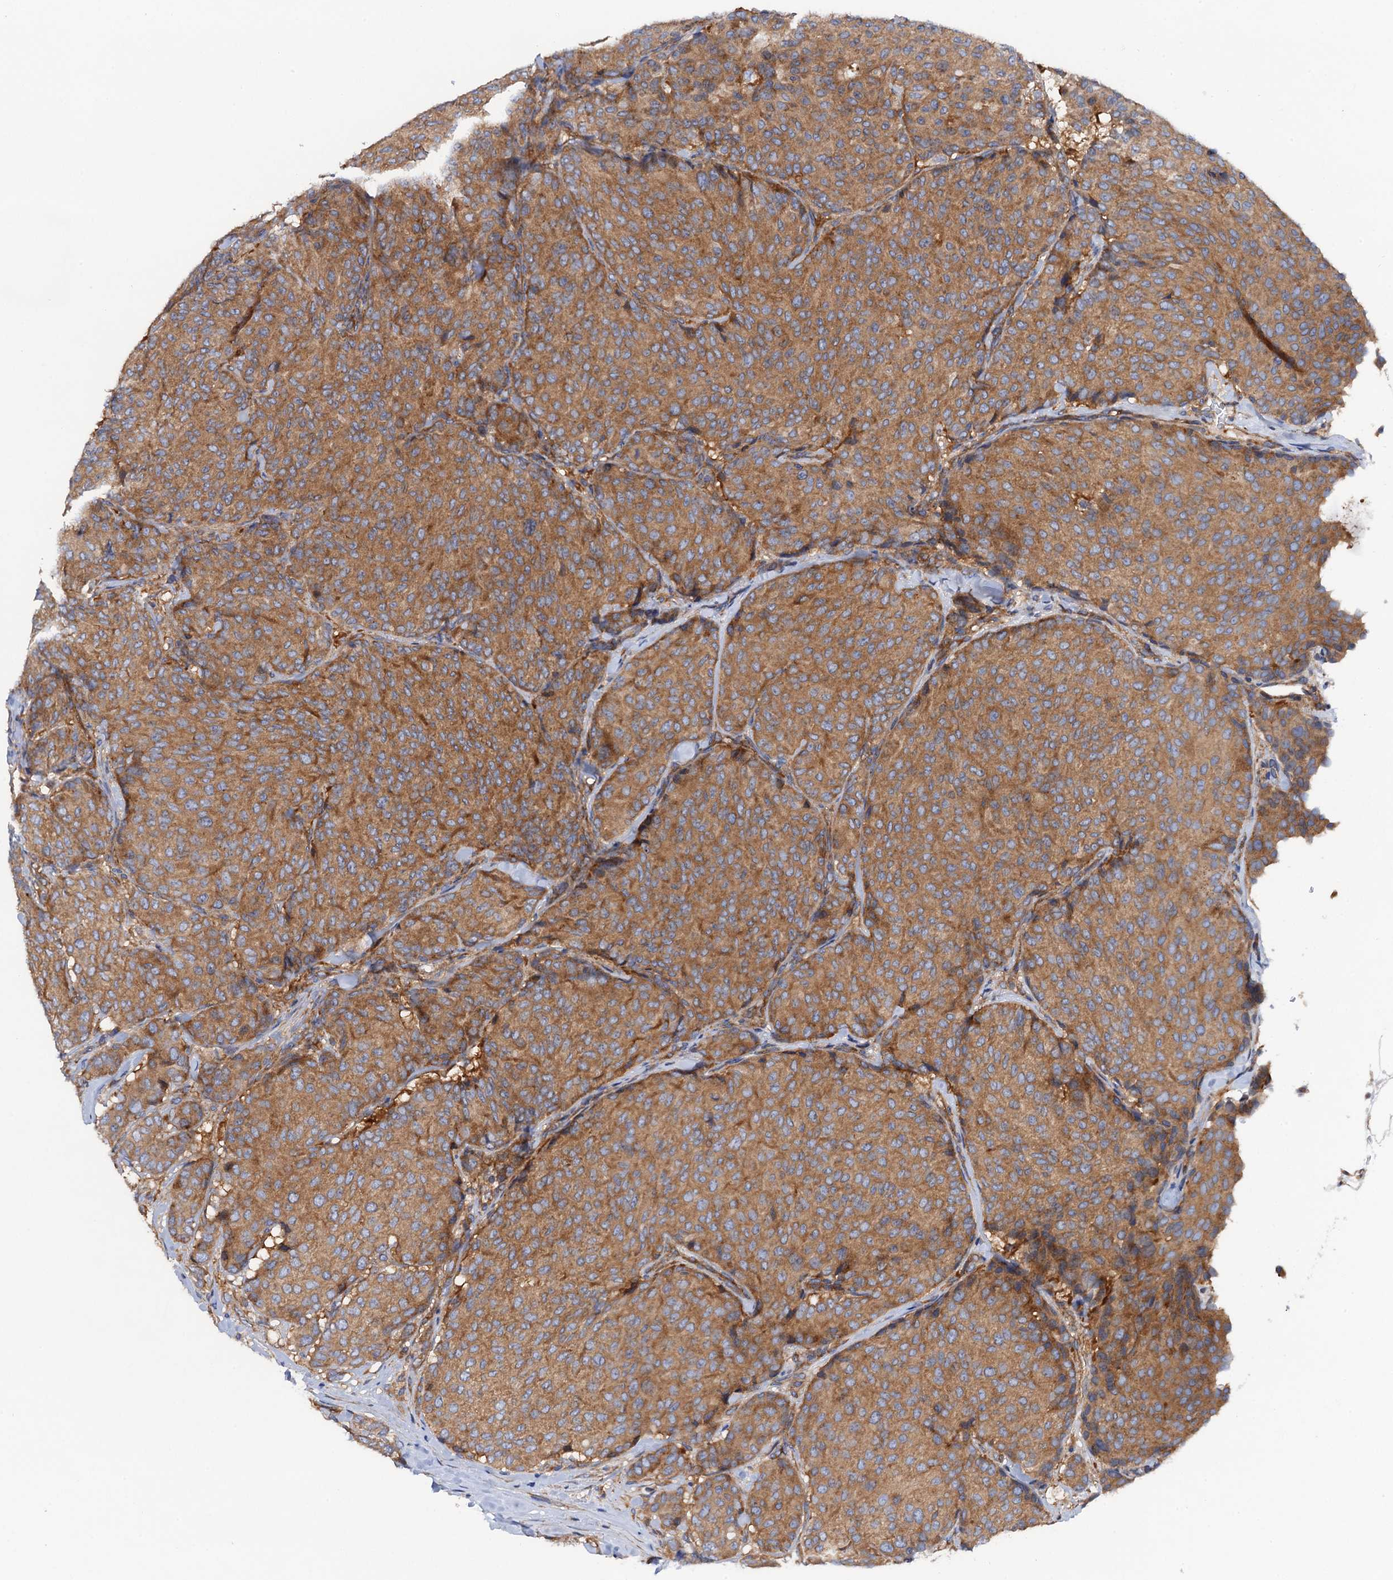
{"staining": {"intensity": "moderate", "quantity": ">75%", "location": "cytoplasmic/membranous"}, "tissue": "breast cancer", "cell_type": "Tumor cells", "image_type": "cancer", "snomed": [{"axis": "morphology", "description": "Duct carcinoma"}, {"axis": "topography", "description": "Breast"}], "caption": "Brown immunohistochemical staining in breast cancer (infiltrating ductal carcinoma) demonstrates moderate cytoplasmic/membranous expression in approximately >75% of tumor cells.", "gene": "MRPL48", "patient": {"sex": "female", "age": 75}}